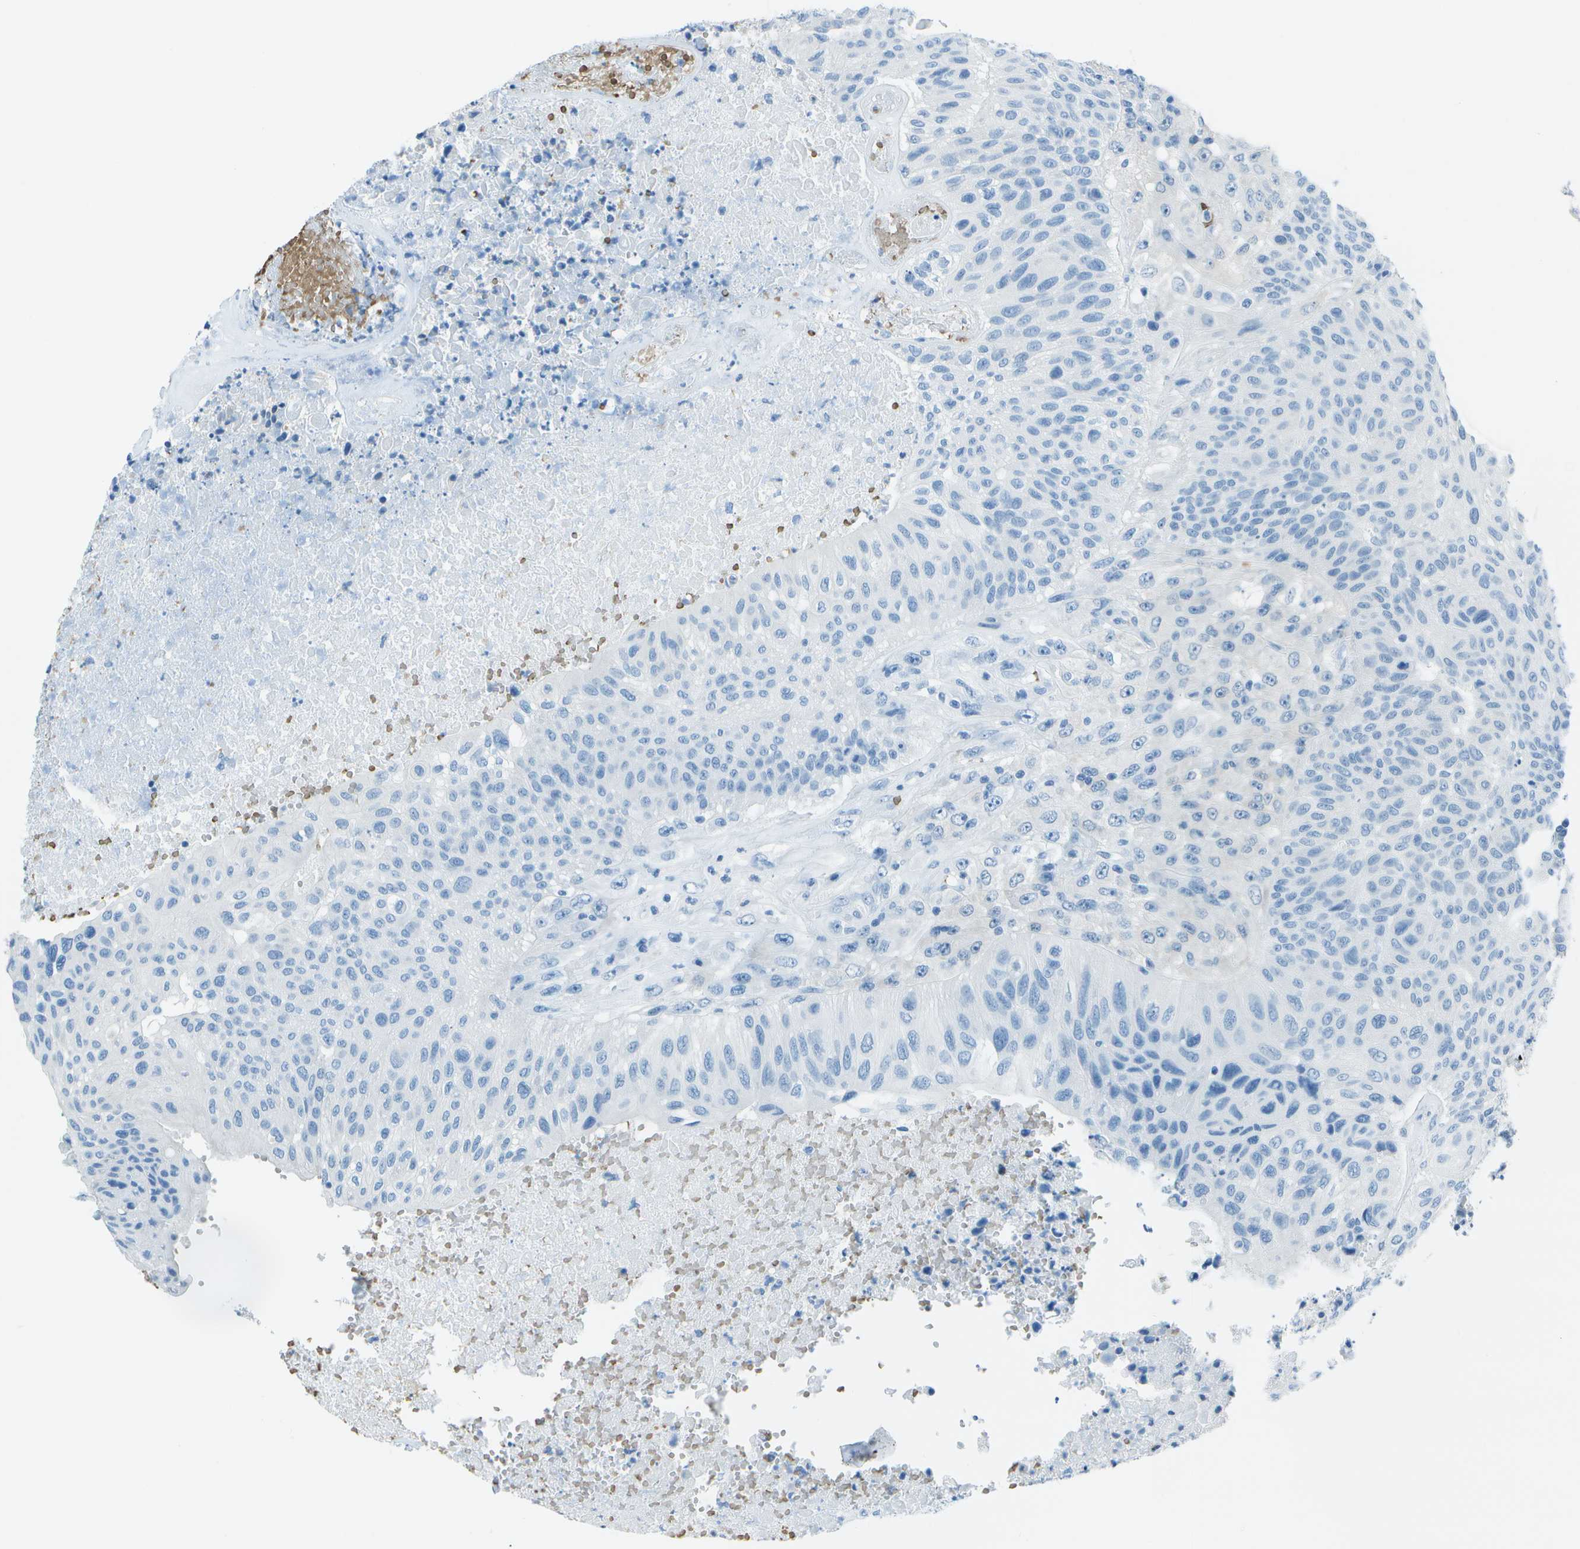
{"staining": {"intensity": "negative", "quantity": "none", "location": "none"}, "tissue": "urothelial cancer", "cell_type": "Tumor cells", "image_type": "cancer", "snomed": [{"axis": "morphology", "description": "Urothelial carcinoma, High grade"}, {"axis": "topography", "description": "Urinary bladder"}], "caption": "Tumor cells show no significant positivity in high-grade urothelial carcinoma.", "gene": "ASL", "patient": {"sex": "male", "age": 66}}